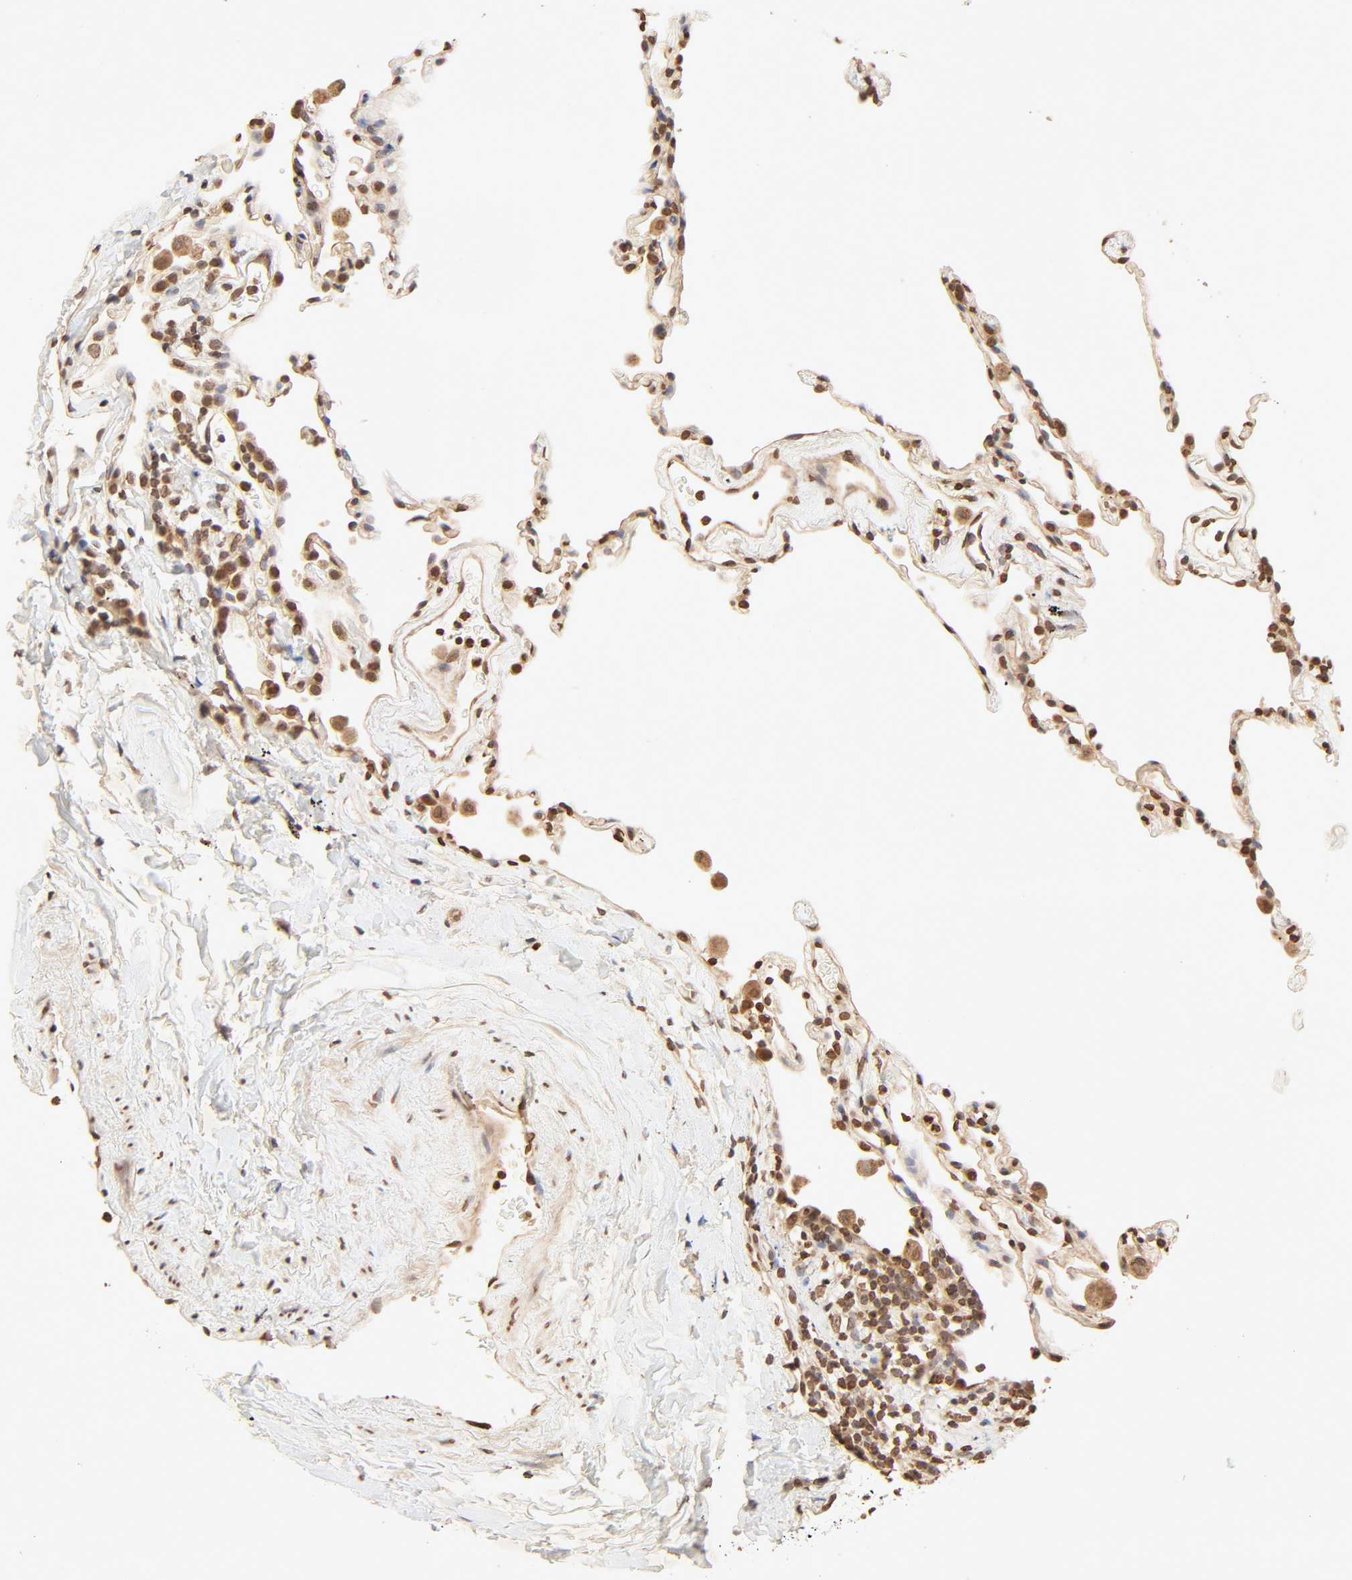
{"staining": {"intensity": "moderate", "quantity": ">75%", "location": "cytoplasmic/membranous"}, "tissue": "lung", "cell_type": "Alveolar cells", "image_type": "normal", "snomed": [{"axis": "morphology", "description": "Normal tissue, NOS"}, {"axis": "morphology", "description": "Soft tissue tumor metastatic"}, {"axis": "topography", "description": "Lung"}], "caption": "IHC (DAB (3,3'-diaminobenzidine)) staining of benign human lung displays moderate cytoplasmic/membranous protein positivity in approximately >75% of alveolar cells.", "gene": "TBL1X", "patient": {"sex": "male", "age": 59}}